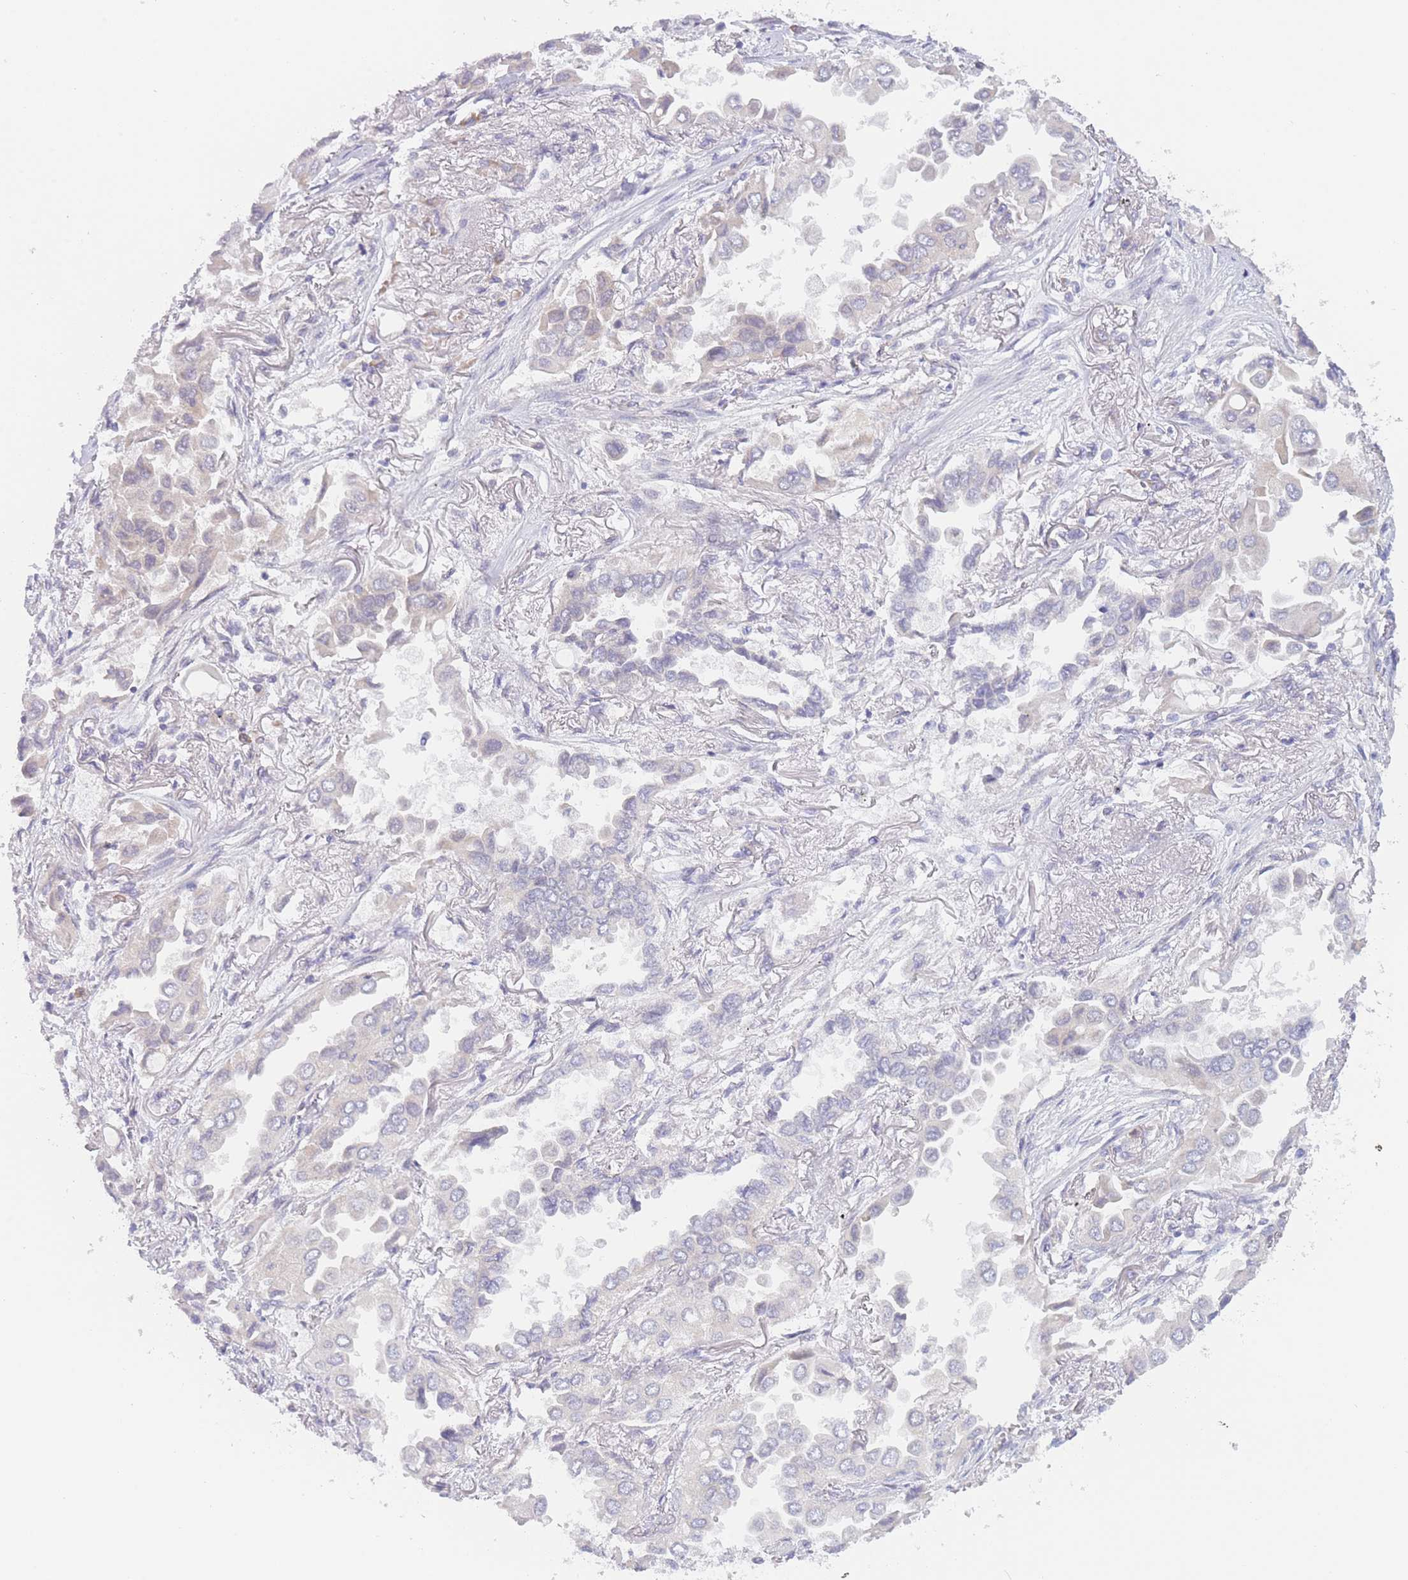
{"staining": {"intensity": "negative", "quantity": "none", "location": "none"}, "tissue": "lung cancer", "cell_type": "Tumor cells", "image_type": "cancer", "snomed": [{"axis": "morphology", "description": "Adenocarcinoma, NOS"}, {"axis": "topography", "description": "Lung"}], "caption": "Lung cancer (adenocarcinoma) was stained to show a protein in brown. There is no significant expression in tumor cells. (DAB IHC, high magnification).", "gene": "FAM227B", "patient": {"sex": "female", "age": 76}}